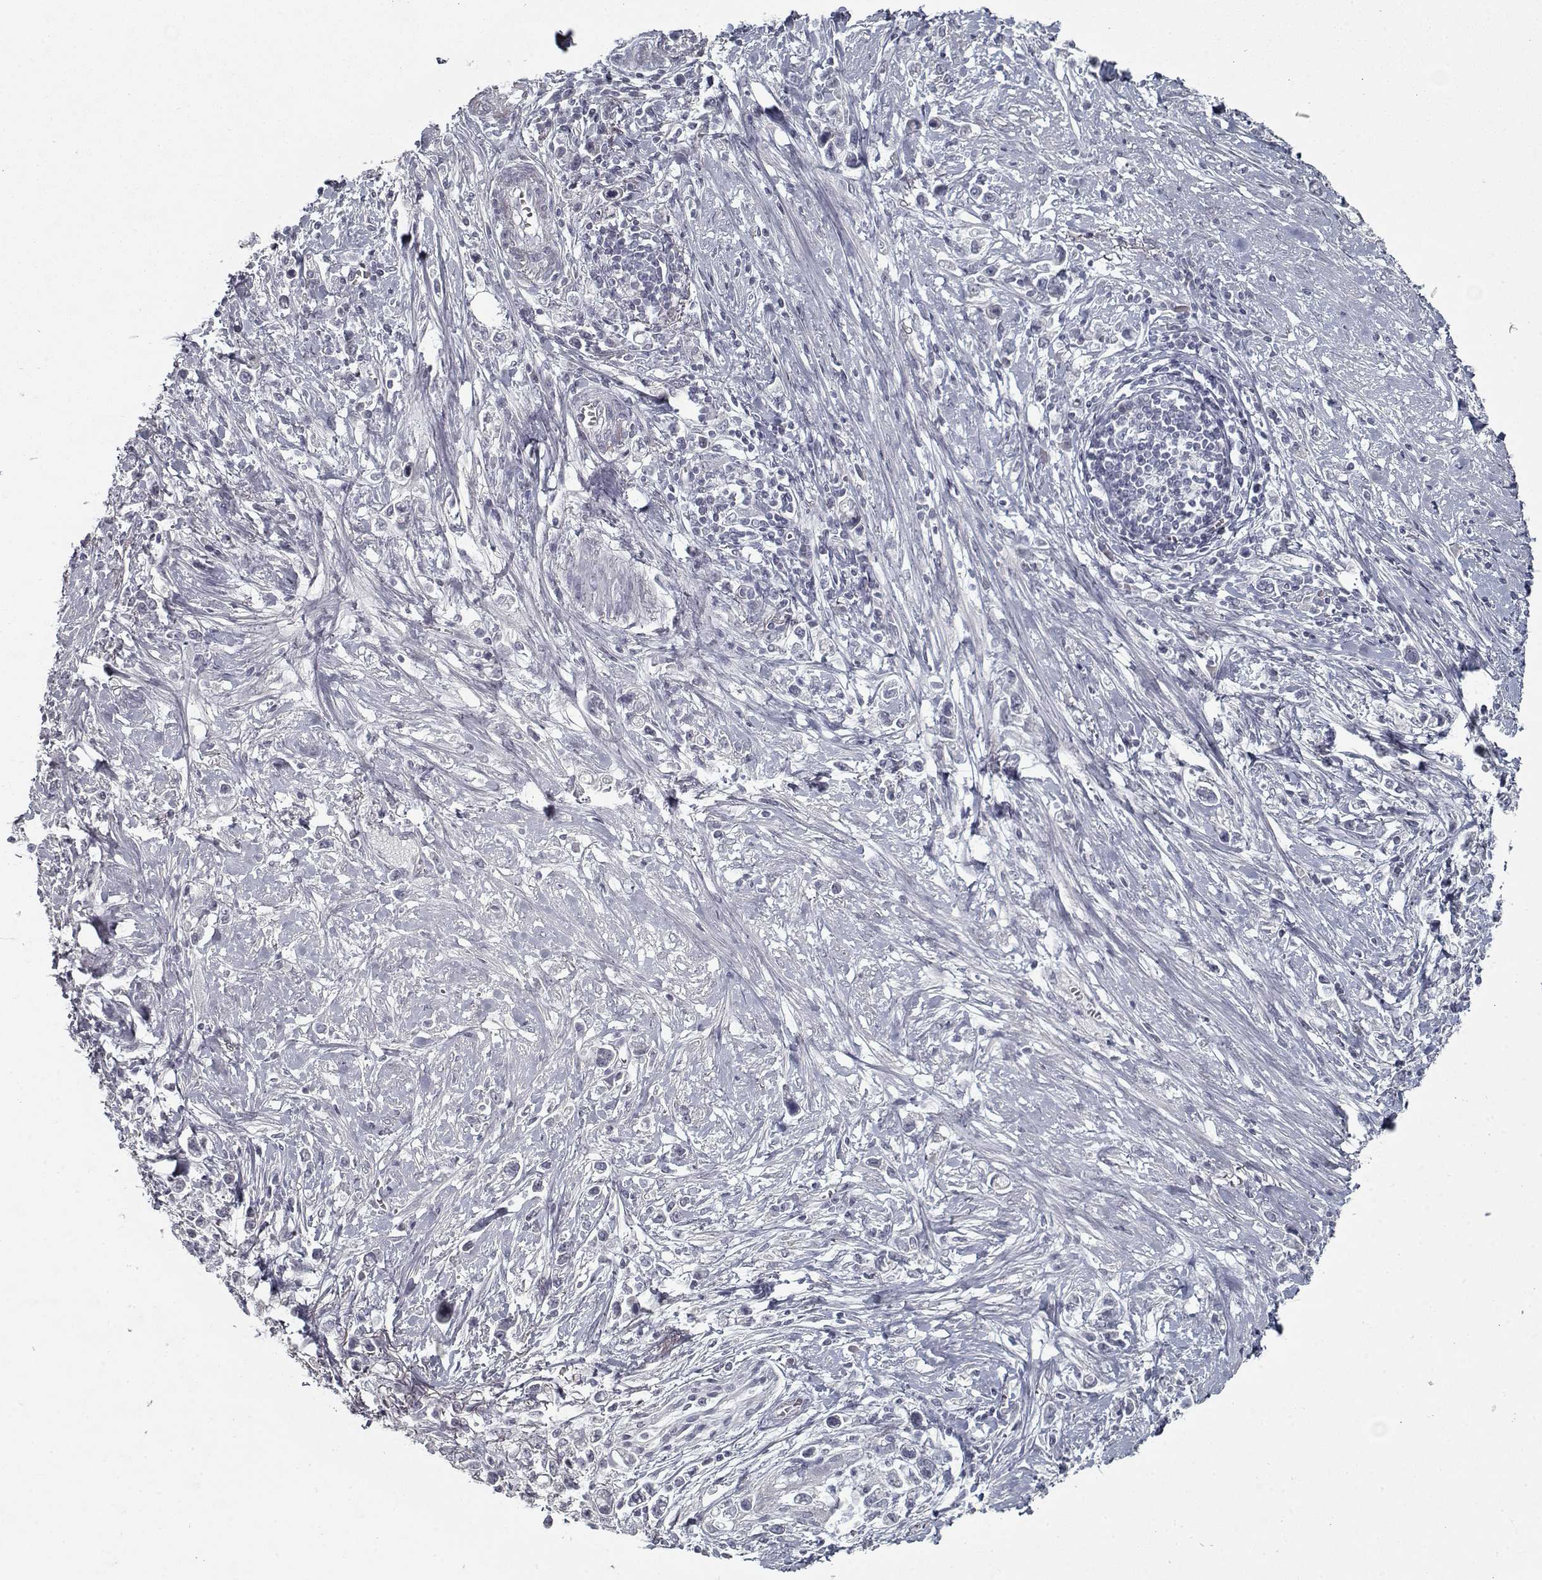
{"staining": {"intensity": "negative", "quantity": "none", "location": "none"}, "tissue": "stomach cancer", "cell_type": "Tumor cells", "image_type": "cancer", "snomed": [{"axis": "morphology", "description": "Adenocarcinoma, NOS"}, {"axis": "topography", "description": "Stomach"}], "caption": "The photomicrograph shows no staining of tumor cells in stomach adenocarcinoma.", "gene": "GAD2", "patient": {"sex": "male", "age": 63}}